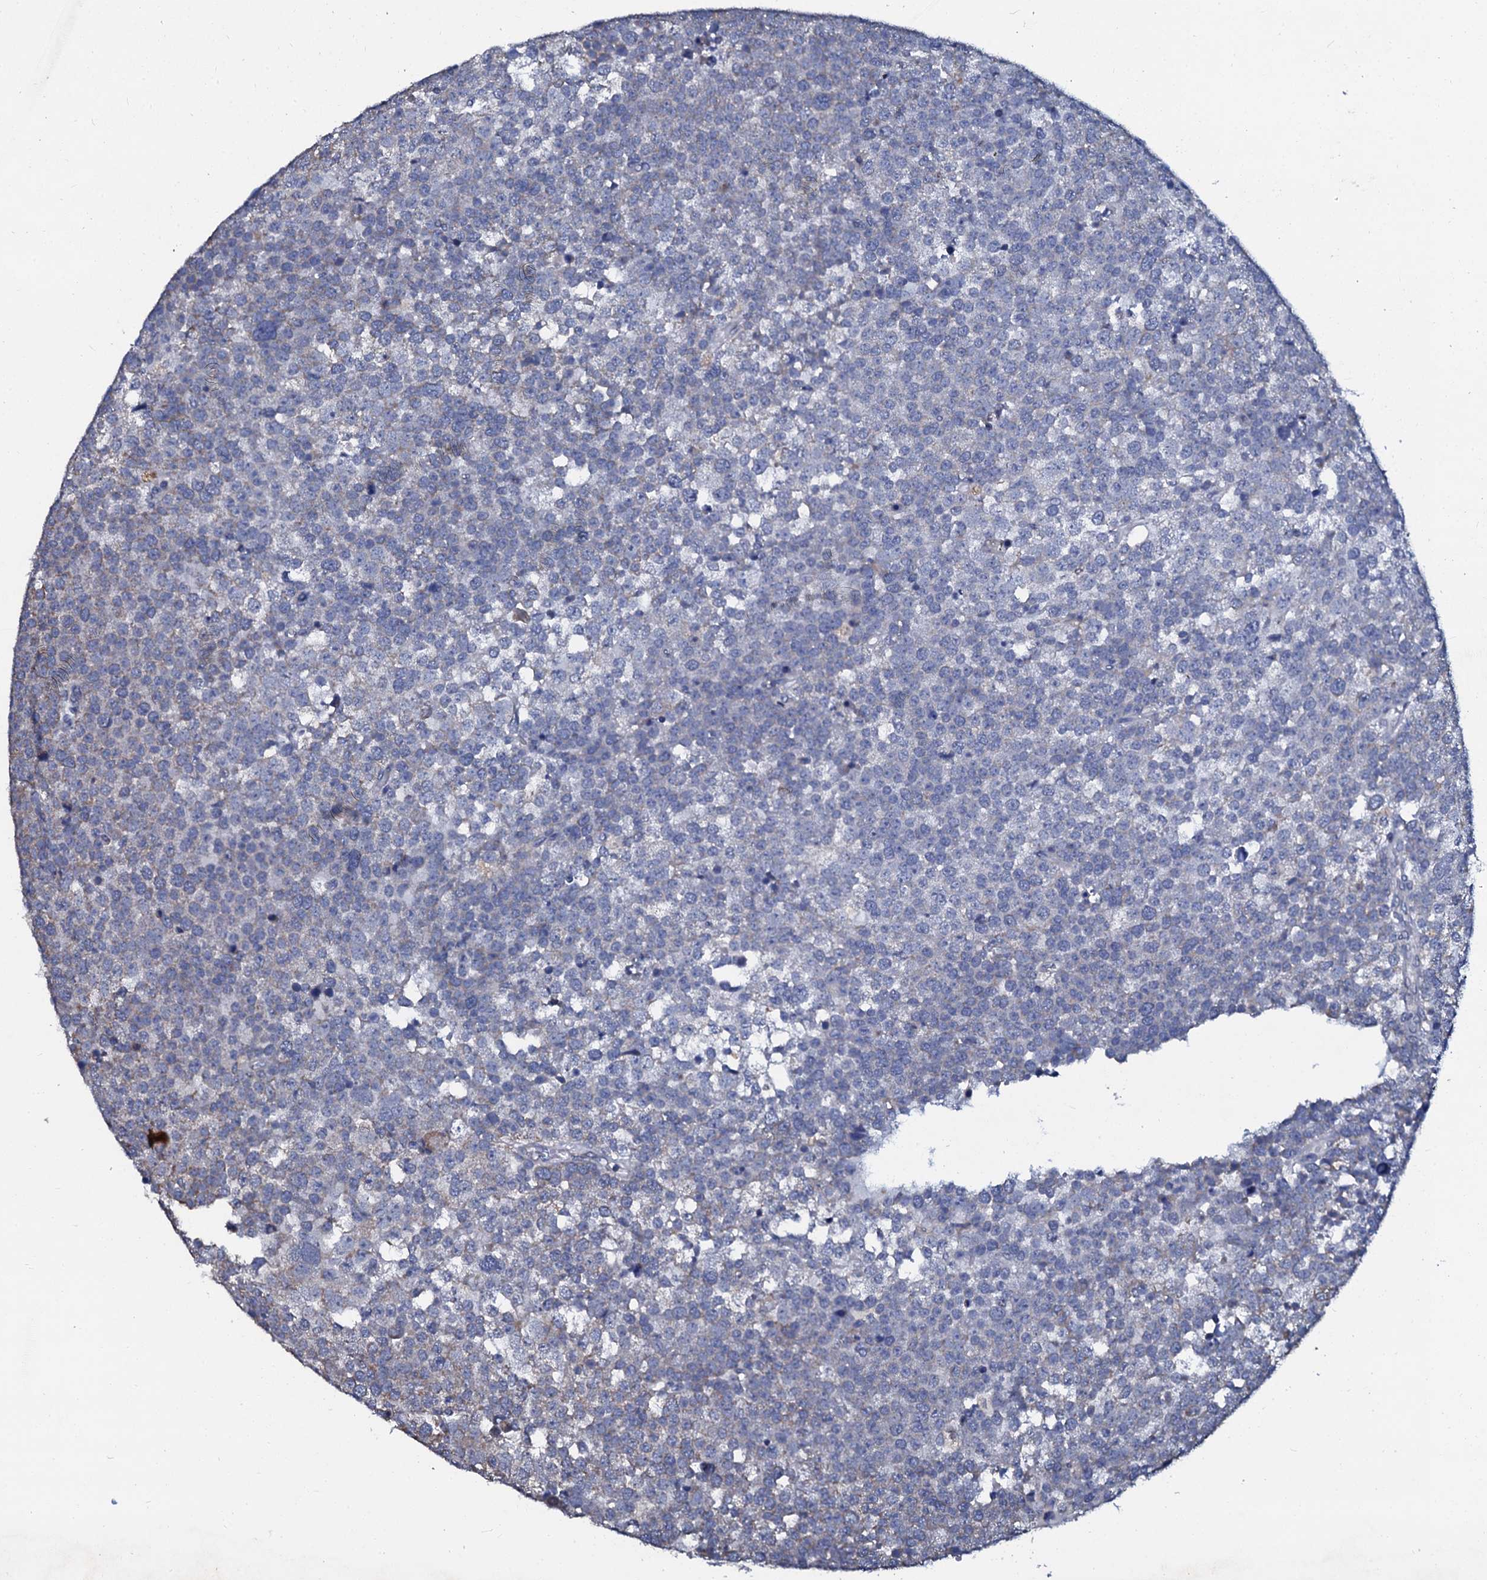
{"staining": {"intensity": "negative", "quantity": "none", "location": "none"}, "tissue": "testis cancer", "cell_type": "Tumor cells", "image_type": "cancer", "snomed": [{"axis": "morphology", "description": "Seminoma, NOS"}, {"axis": "topography", "description": "Testis"}], "caption": "This is an immunohistochemistry (IHC) histopathology image of testis seminoma. There is no staining in tumor cells.", "gene": "SLC37A4", "patient": {"sex": "male", "age": 71}}